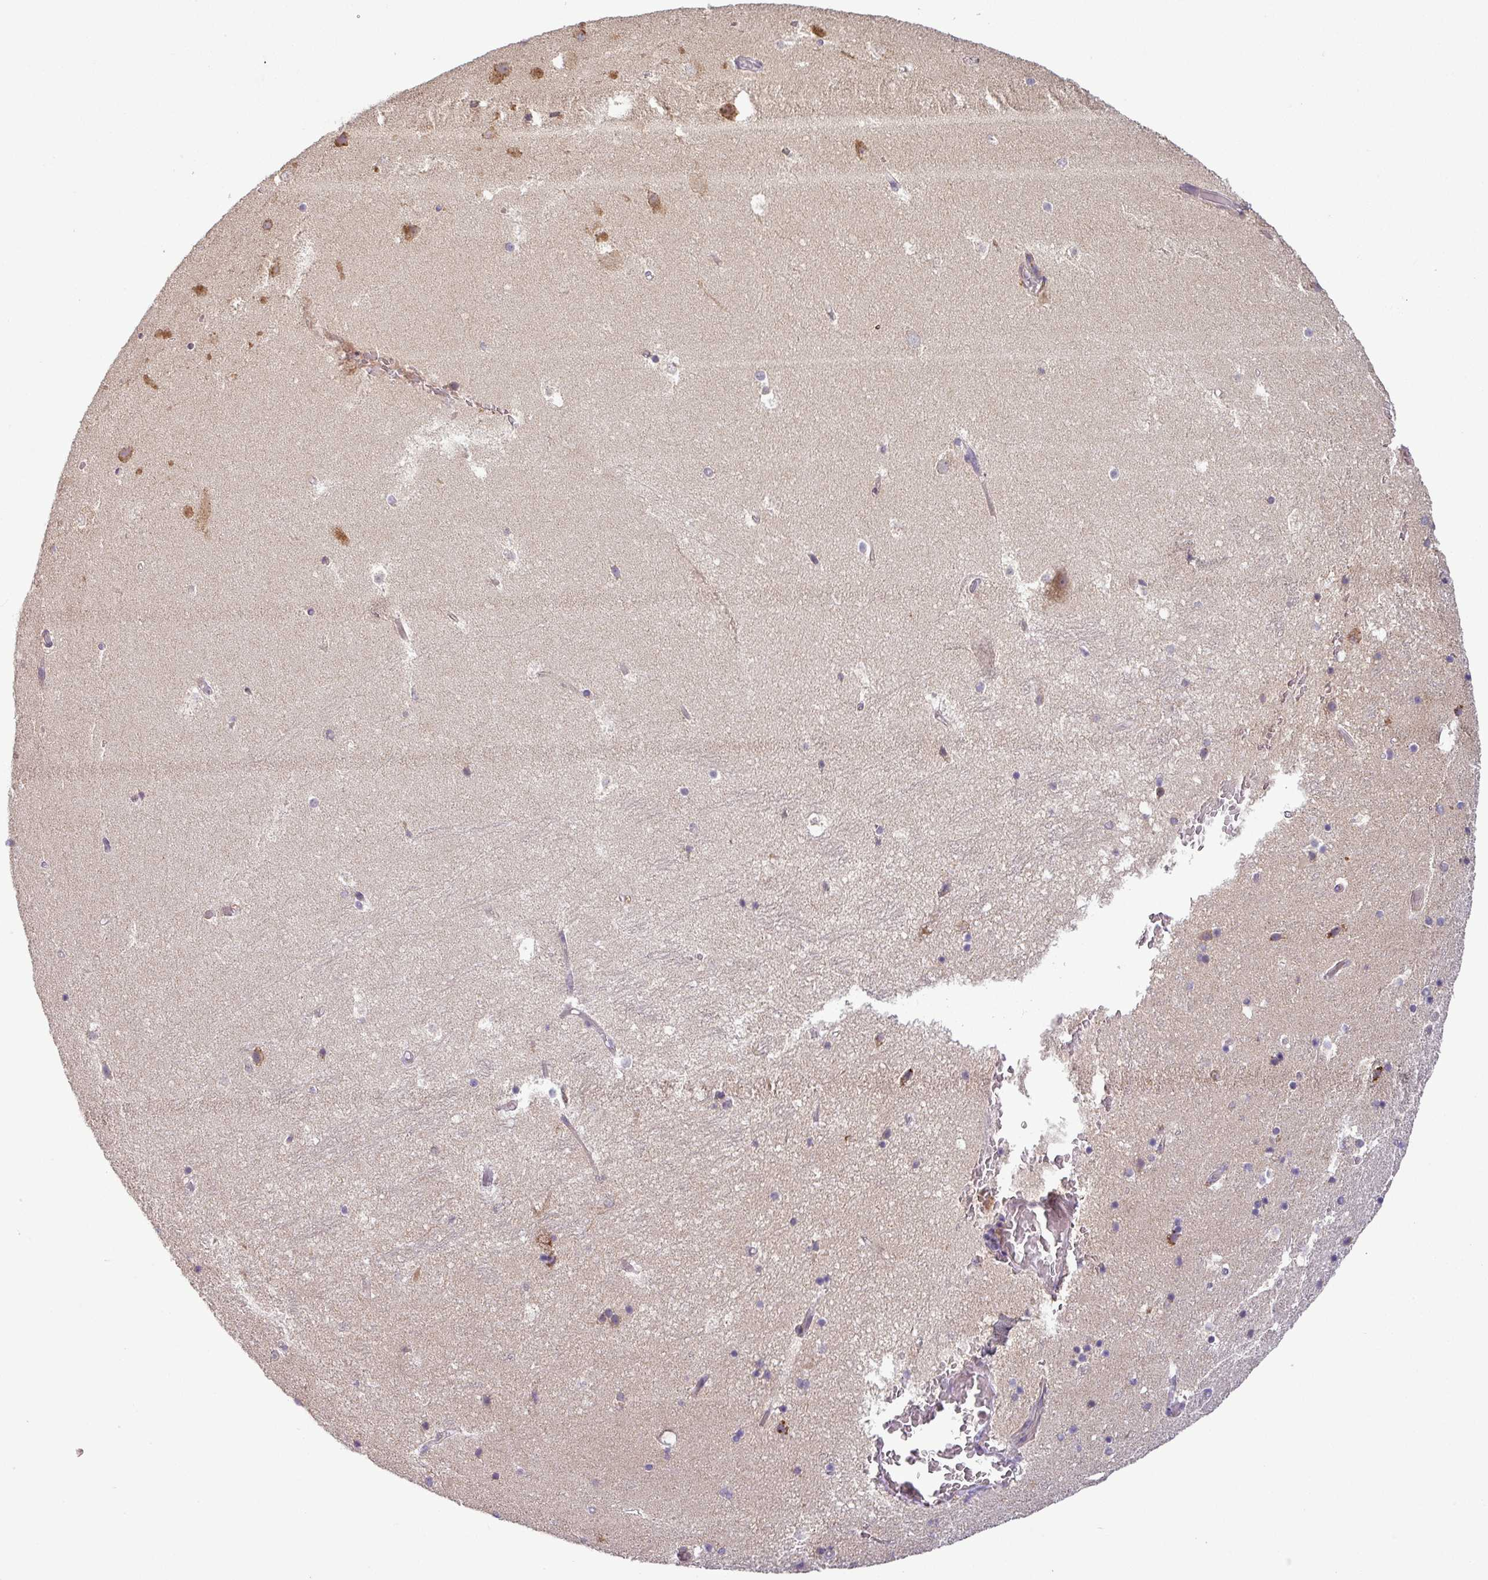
{"staining": {"intensity": "negative", "quantity": "none", "location": "none"}, "tissue": "hippocampus", "cell_type": "Glial cells", "image_type": "normal", "snomed": [{"axis": "morphology", "description": "Normal tissue, NOS"}, {"axis": "topography", "description": "Hippocampus"}], "caption": "An image of hippocampus stained for a protein demonstrates no brown staining in glial cells.", "gene": "MOCS3", "patient": {"sex": "female", "age": 52}}